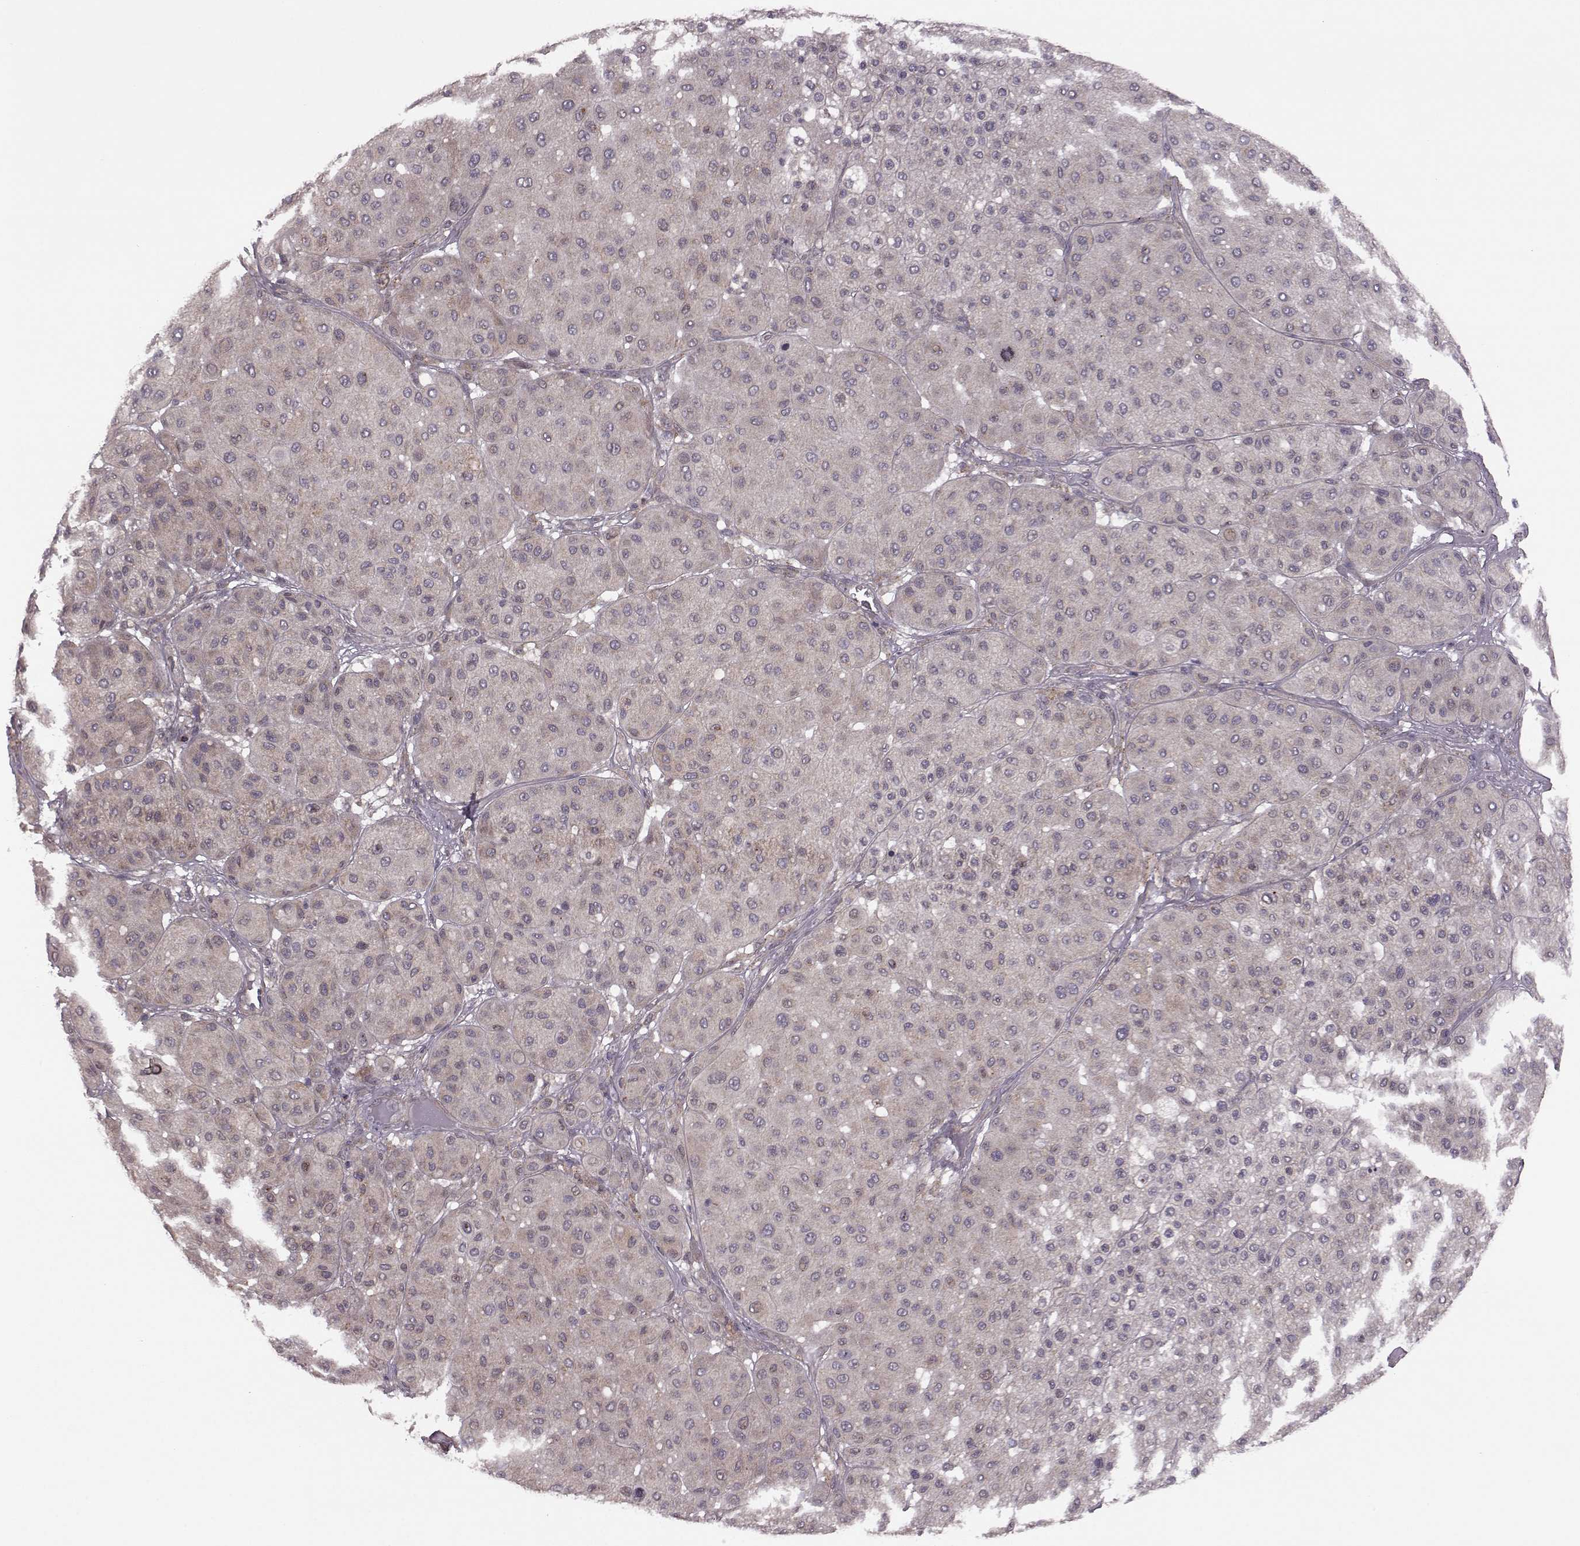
{"staining": {"intensity": "weak", "quantity": "25%-75%", "location": "cytoplasmic/membranous"}, "tissue": "melanoma", "cell_type": "Tumor cells", "image_type": "cancer", "snomed": [{"axis": "morphology", "description": "Malignant melanoma, Metastatic site"}, {"axis": "topography", "description": "Smooth muscle"}], "caption": "Protein expression analysis of human melanoma reveals weak cytoplasmic/membranous staining in approximately 25%-75% of tumor cells.", "gene": "FNIP2", "patient": {"sex": "male", "age": 41}}